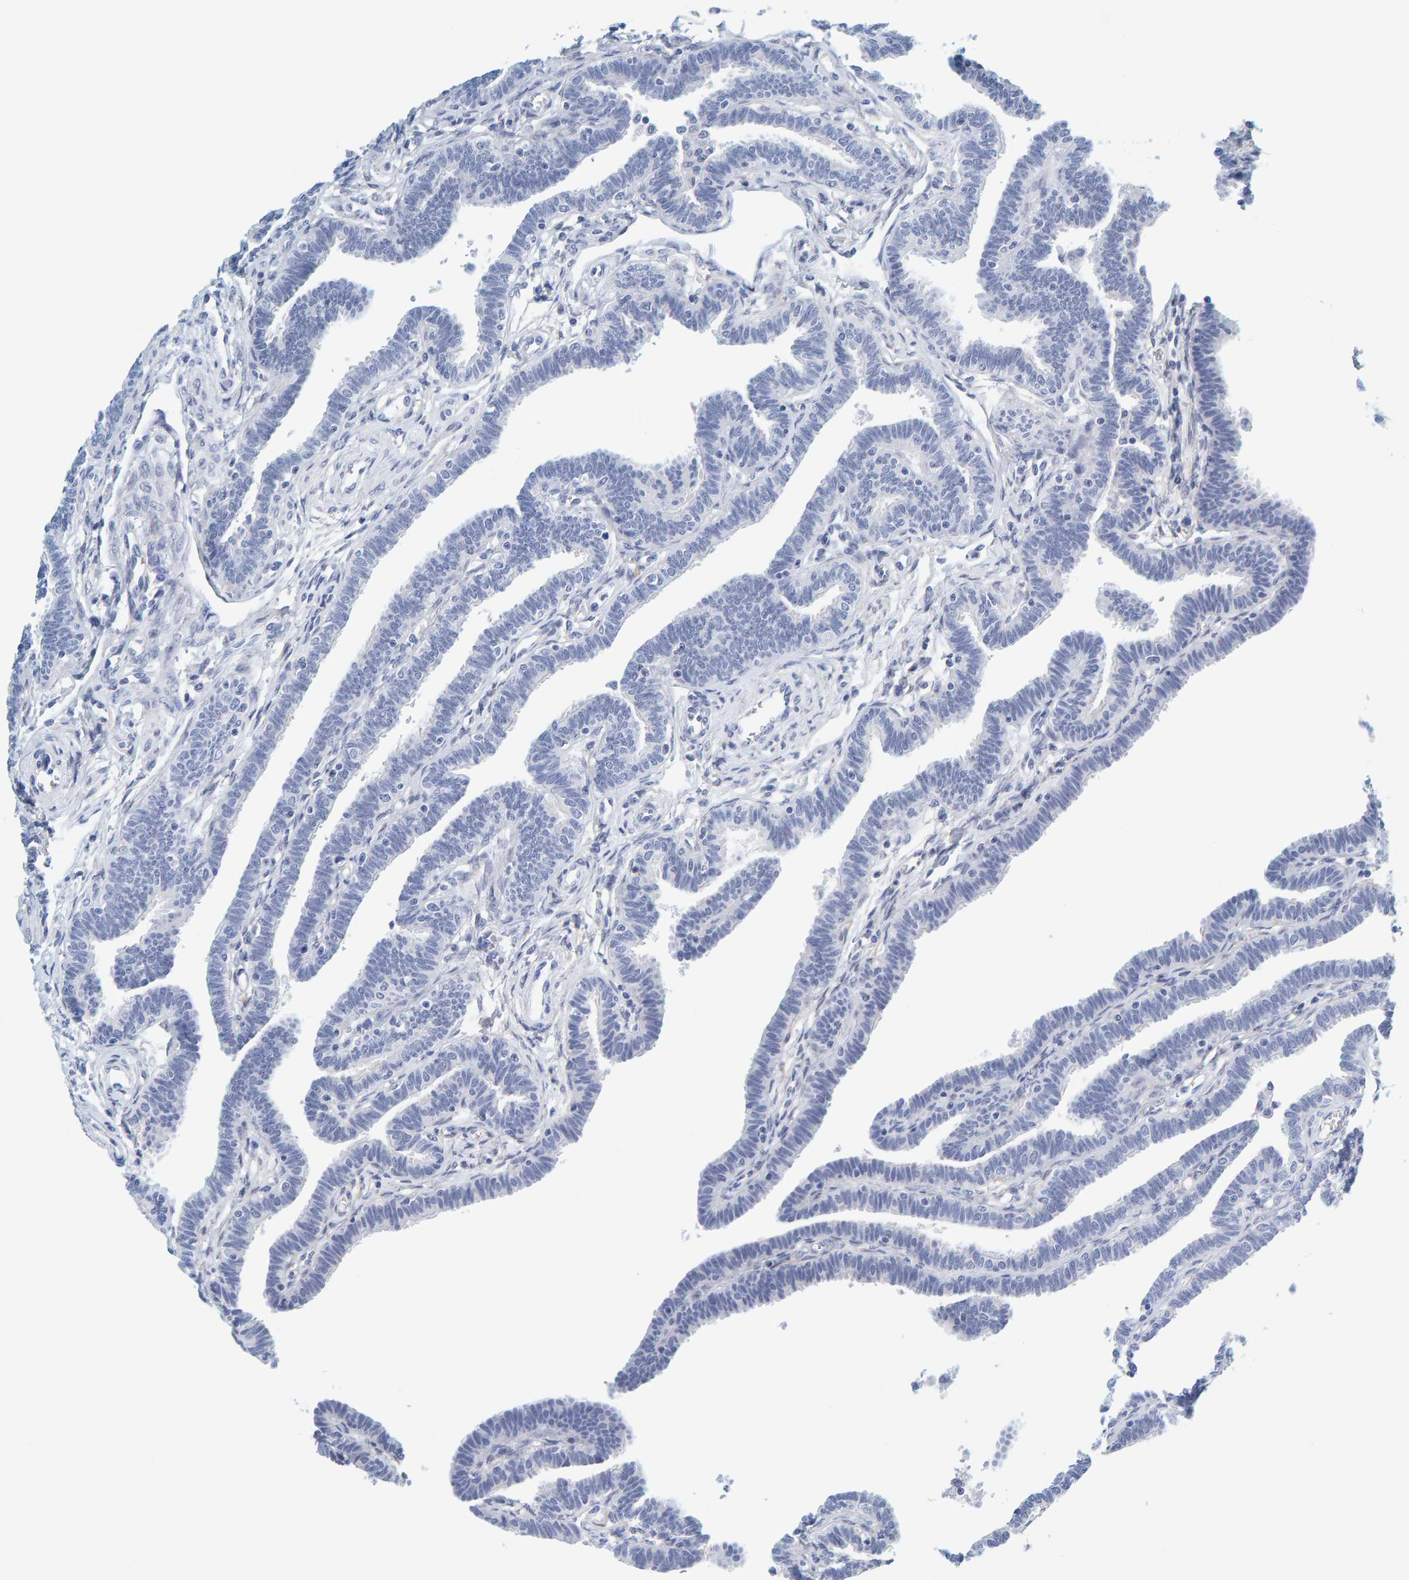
{"staining": {"intensity": "negative", "quantity": "none", "location": "none"}, "tissue": "fallopian tube", "cell_type": "Glandular cells", "image_type": "normal", "snomed": [{"axis": "morphology", "description": "Normal tissue, NOS"}, {"axis": "topography", "description": "Fallopian tube"}, {"axis": "topography", "description": "Ovary"}], "caption": "This is a micrograph of IHC staining of normal fallopian tube, which shows no positivity in glandular cells. (DAB immunohistochemistry (IHC) visualized using brightfield microscopy, high magnification).", "gene": "MOG", "patient": {"sex": "female", "age": 23}}